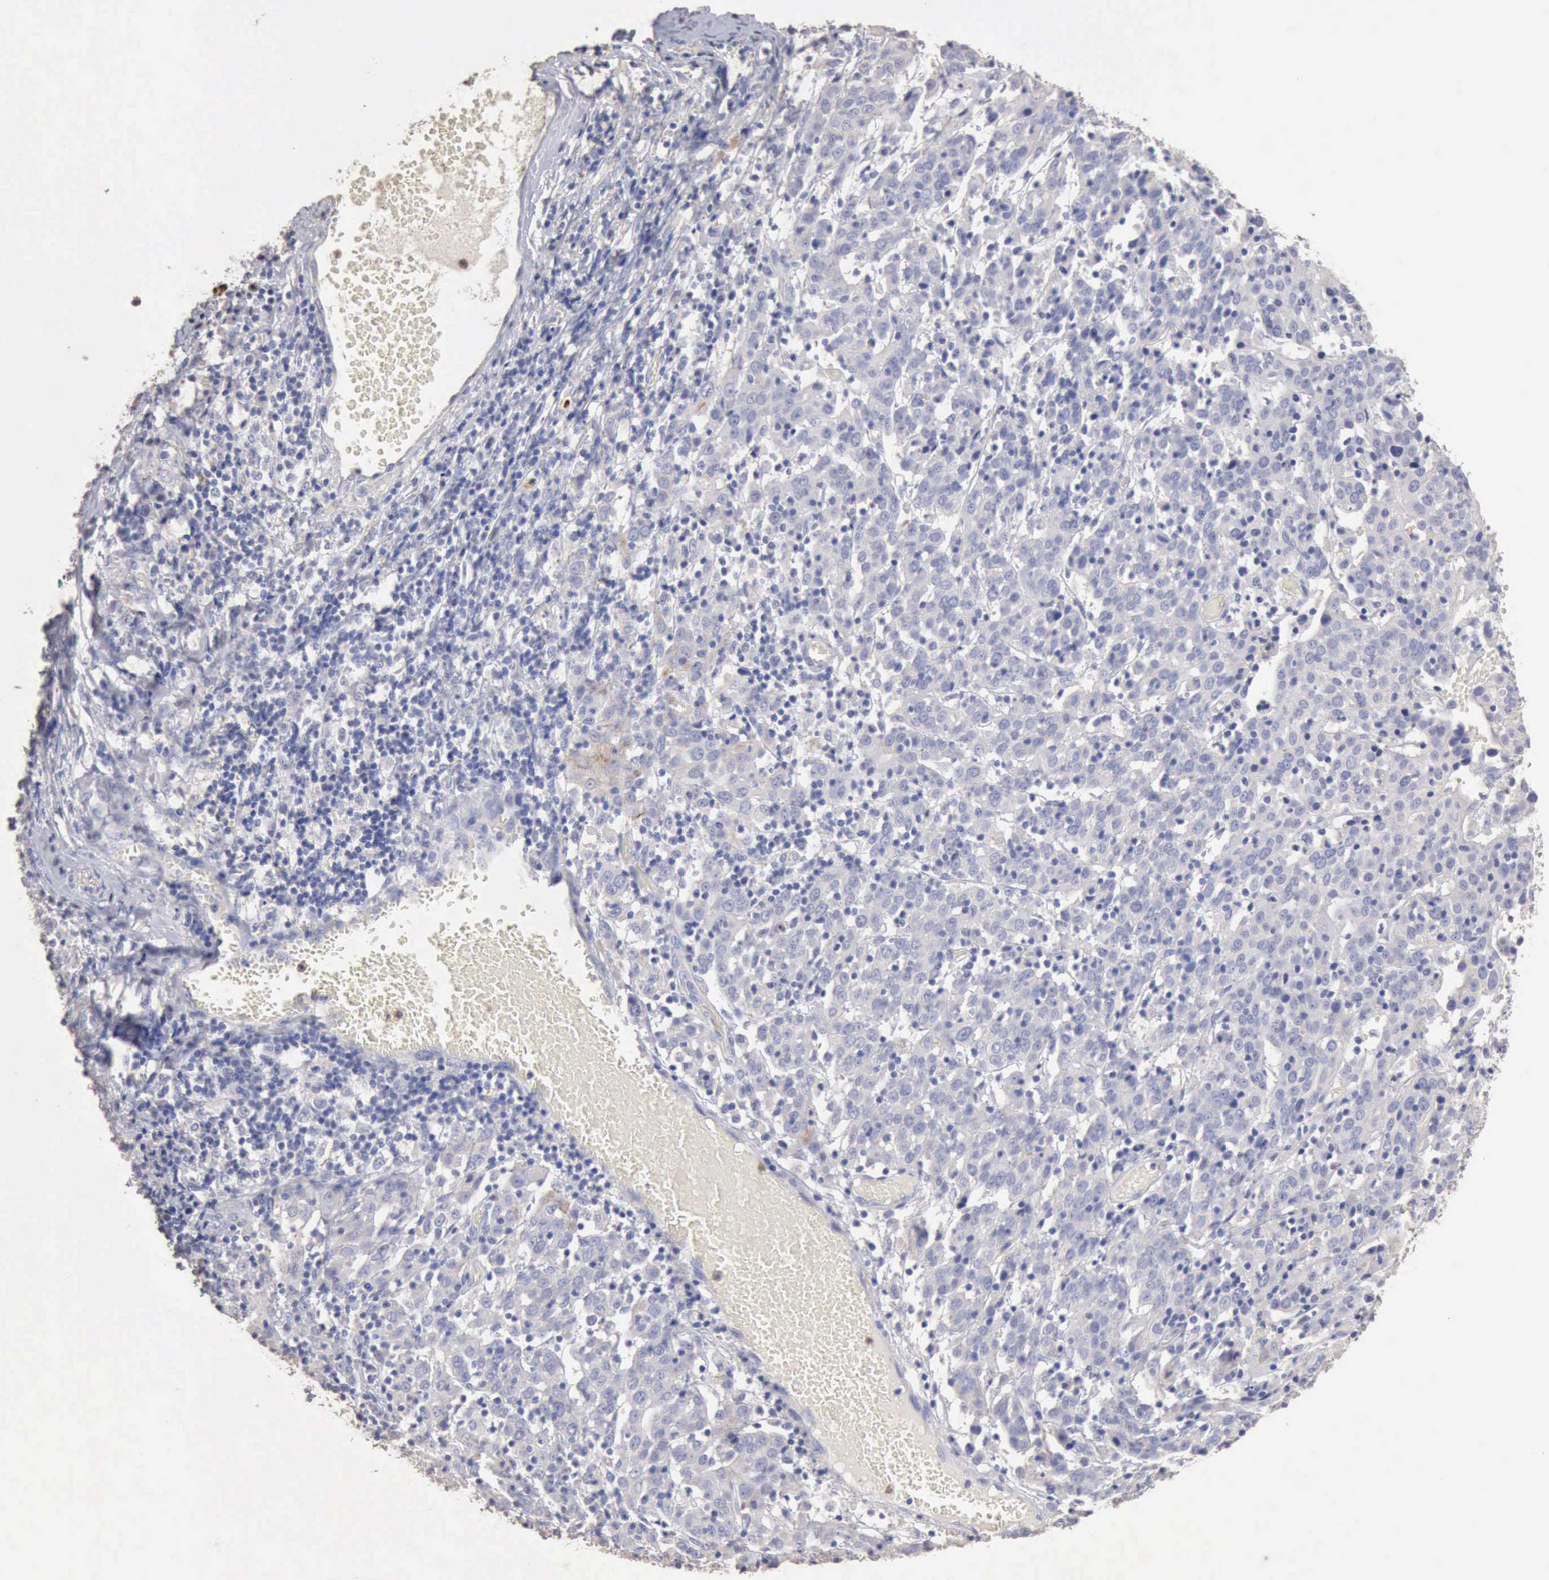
{"staining": {"intensity": "negative", "quantity": "none", "location": "none"}, "tissue": "cervical cancer", "cell_type": "Tumor cells", "image_type": "cancer", "snomed": [{"axis": "morphology", "description": "Normal tissue, NOS"}, {"axis": "morphology", "description": "Squamous cell carcinoma, NOS"}, {"axis": "topography", "description": "Cervix"}], "caption": "This is a histopathology image of immunohistochemistry staining of cervical cancer (squamous cell carcinoma), which shows no positivity in tumor cells.", "gene": "KRT6B", "patient": {"sex": "female", "age": 67}}